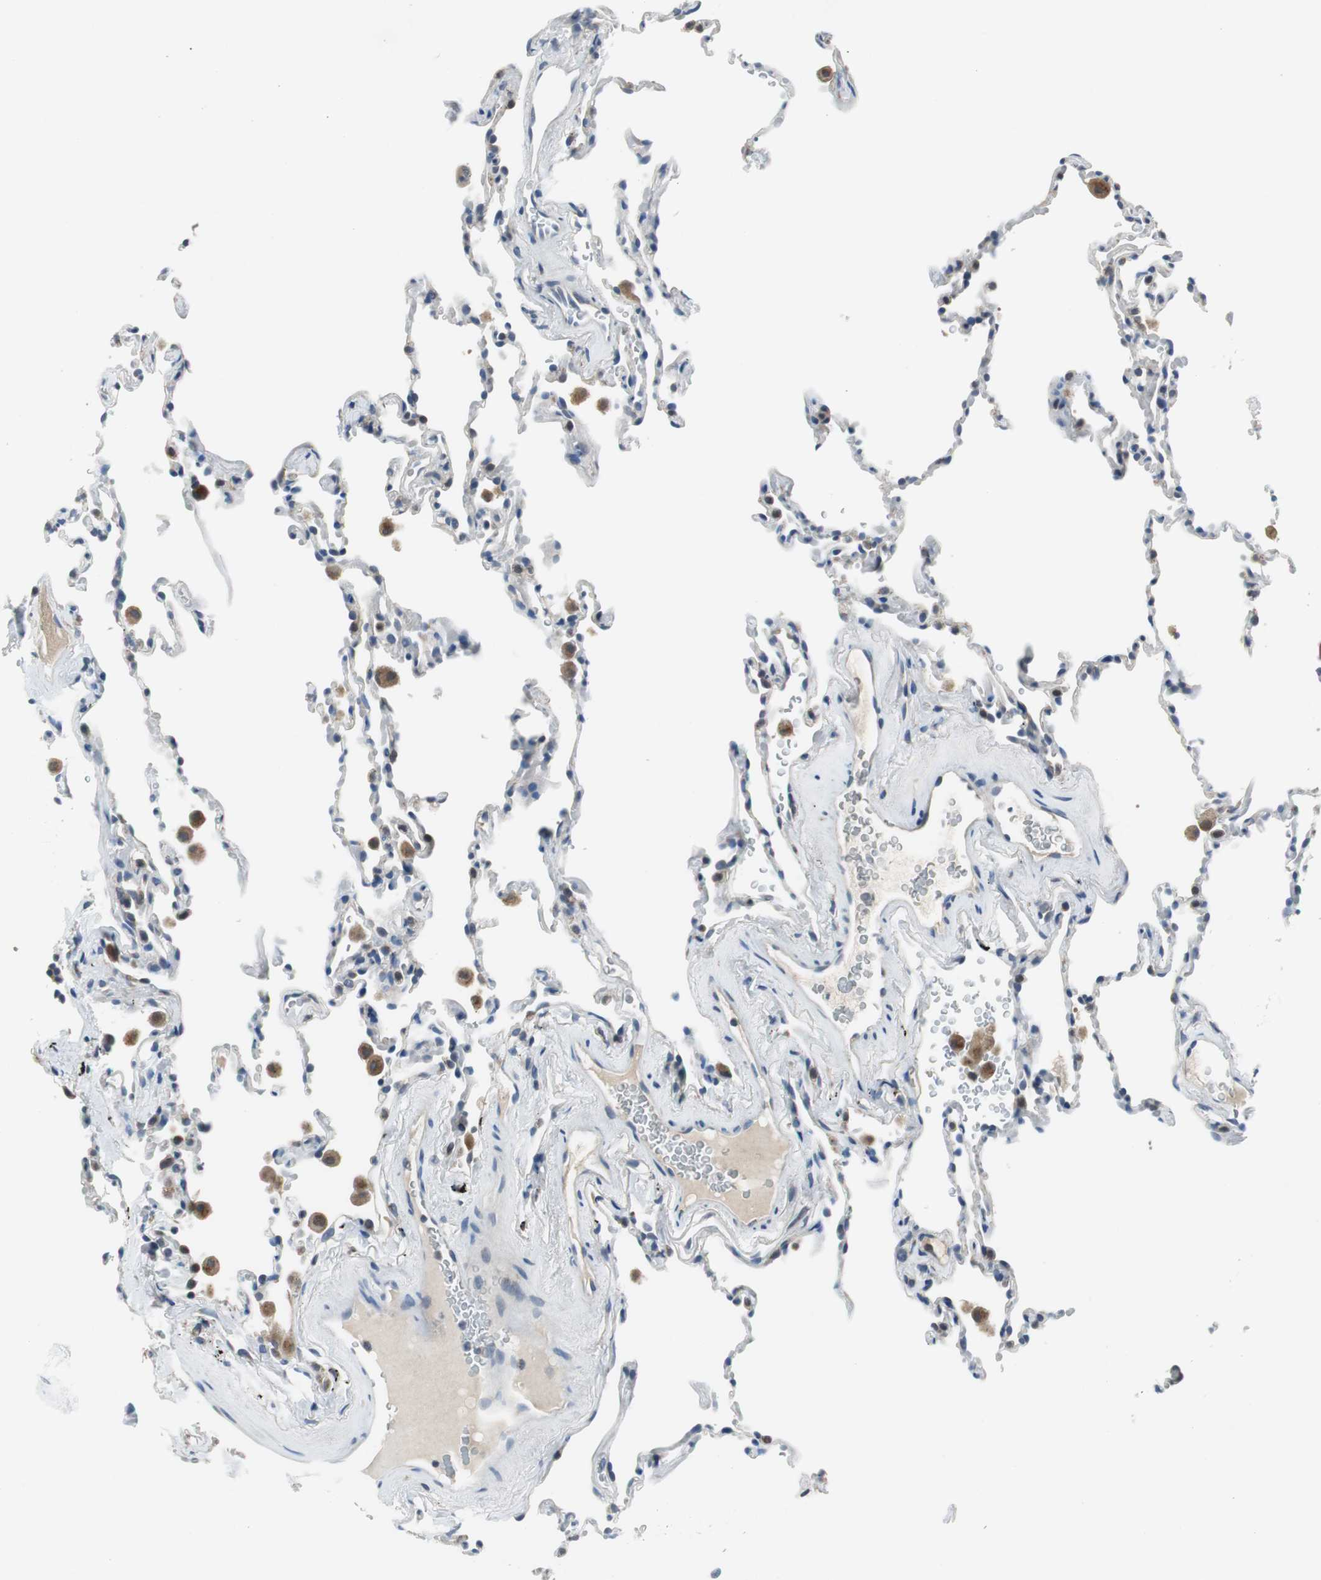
{"staining": {"intensity": "negative", "quantity": "none", "location": "none"}, "tissue": "lung", "cell_type": "Alveolar cells", "image_type": "normal", "snomed": [{"axis": "morphology", "description": "Normal tissue, NOS"}, {"axis": "morphology", "description": "Soft tissue tumor metastatic"}, {"axis": "topography", "description": "Lung"}], "caption": "The image shows no staining of alveolar cells in unremarkable lung. (DAB (3,3'-diaminobenzidine) IHC, high magnification).", "gene": "PLAA", "patient": {"sex": "male", "age": 59}}